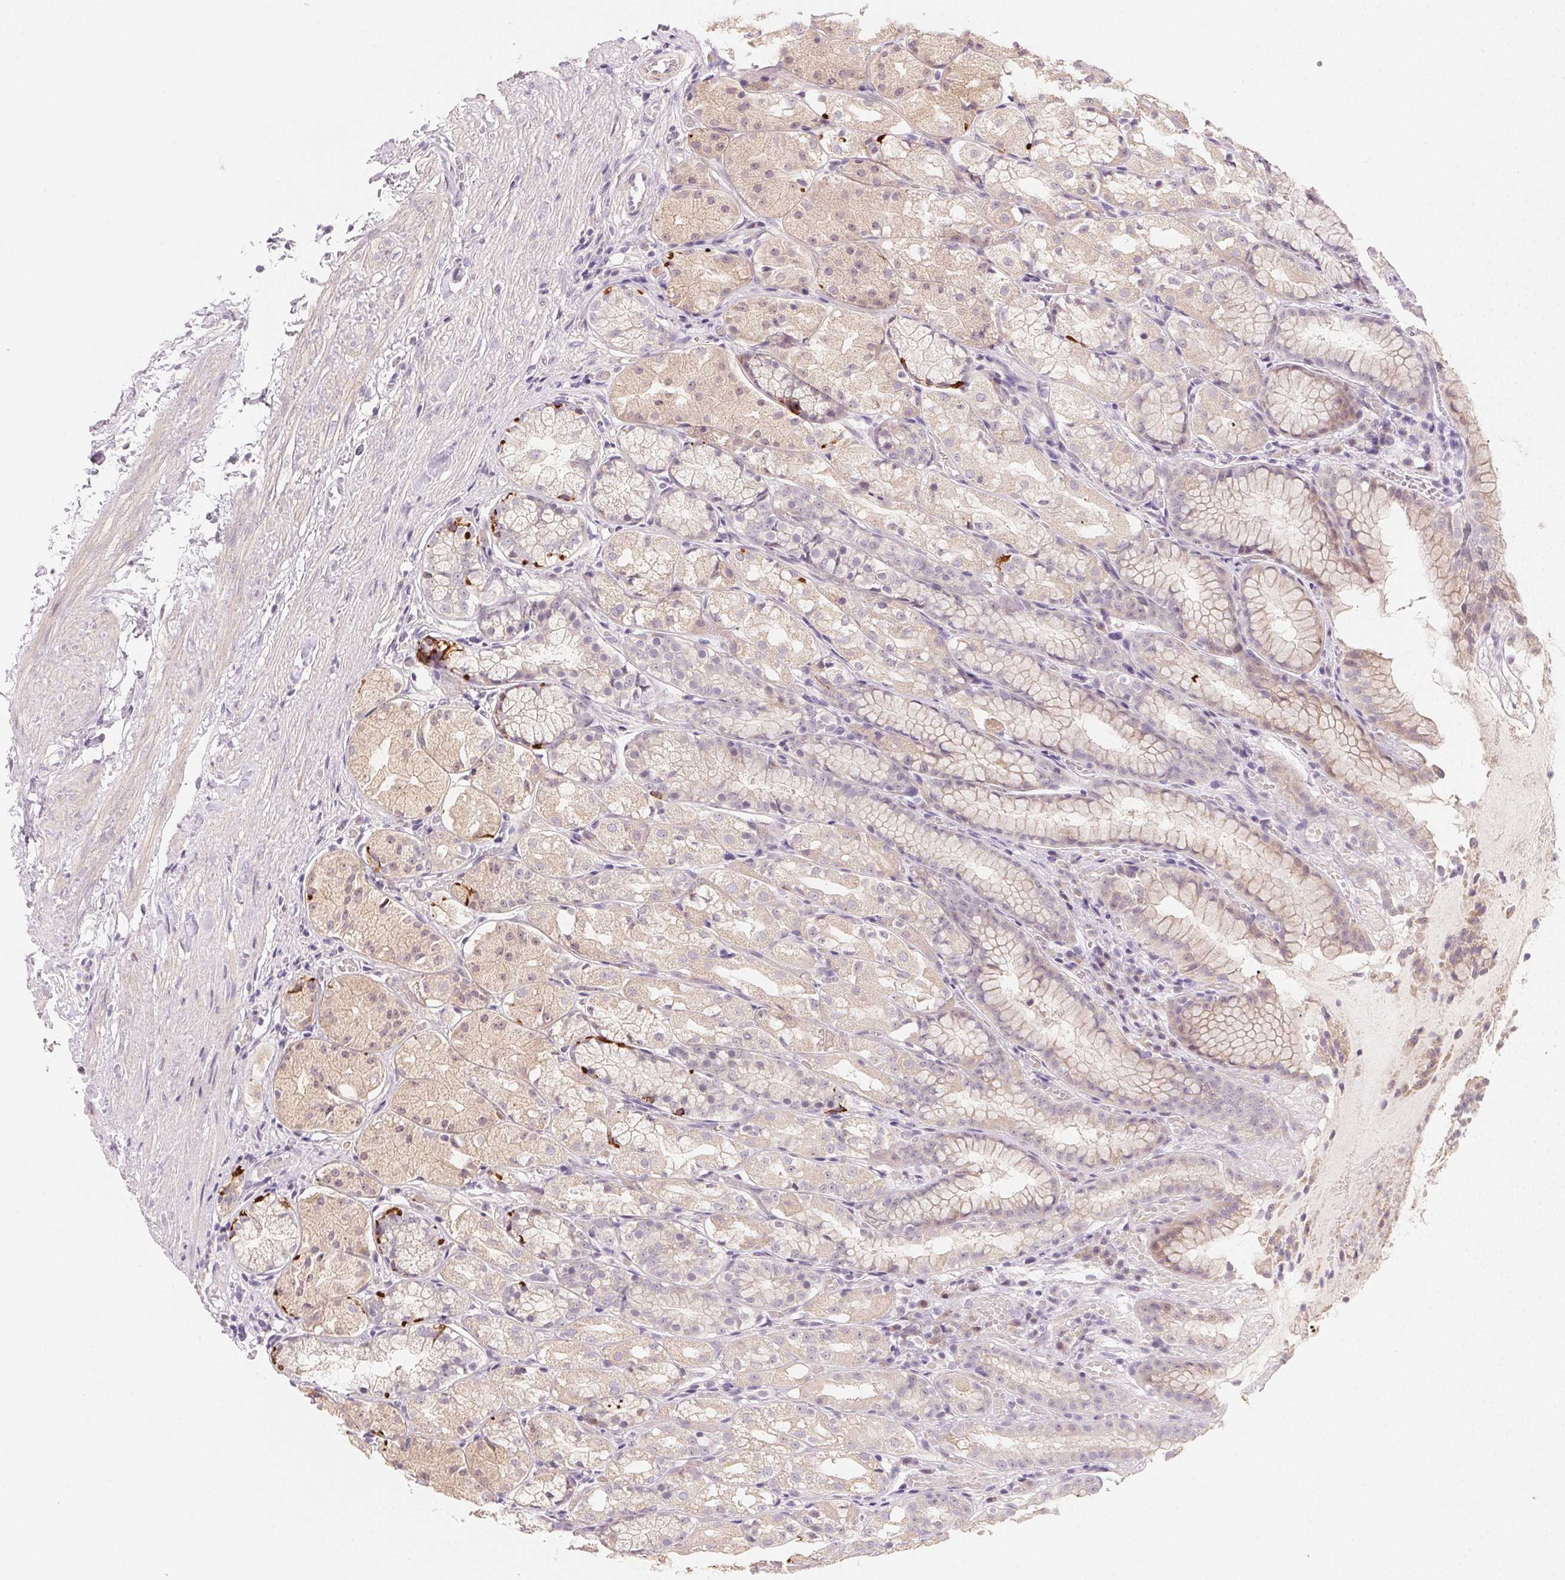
{"staining": {"intensity": "moderate", "quantity": "25%-75%", "location": "cytoplasmic/membranous"}, "tissue": "stomach", "cell_type": "Glandular cells", "image_type": "normal", "snomed": [{"axis": "morphology", "description": "Normal tissue, NOS"}, {"axis": "topography", "description": "Stomach"}], "caption": "Moderate cytoplasmic/membranous positivity for a protein is appreciated in approximately 25%-75% of glandular cells of benign stomach using IHC.", "gene": "MYBL1", "patient": {"sex": "male", "age": 70}}